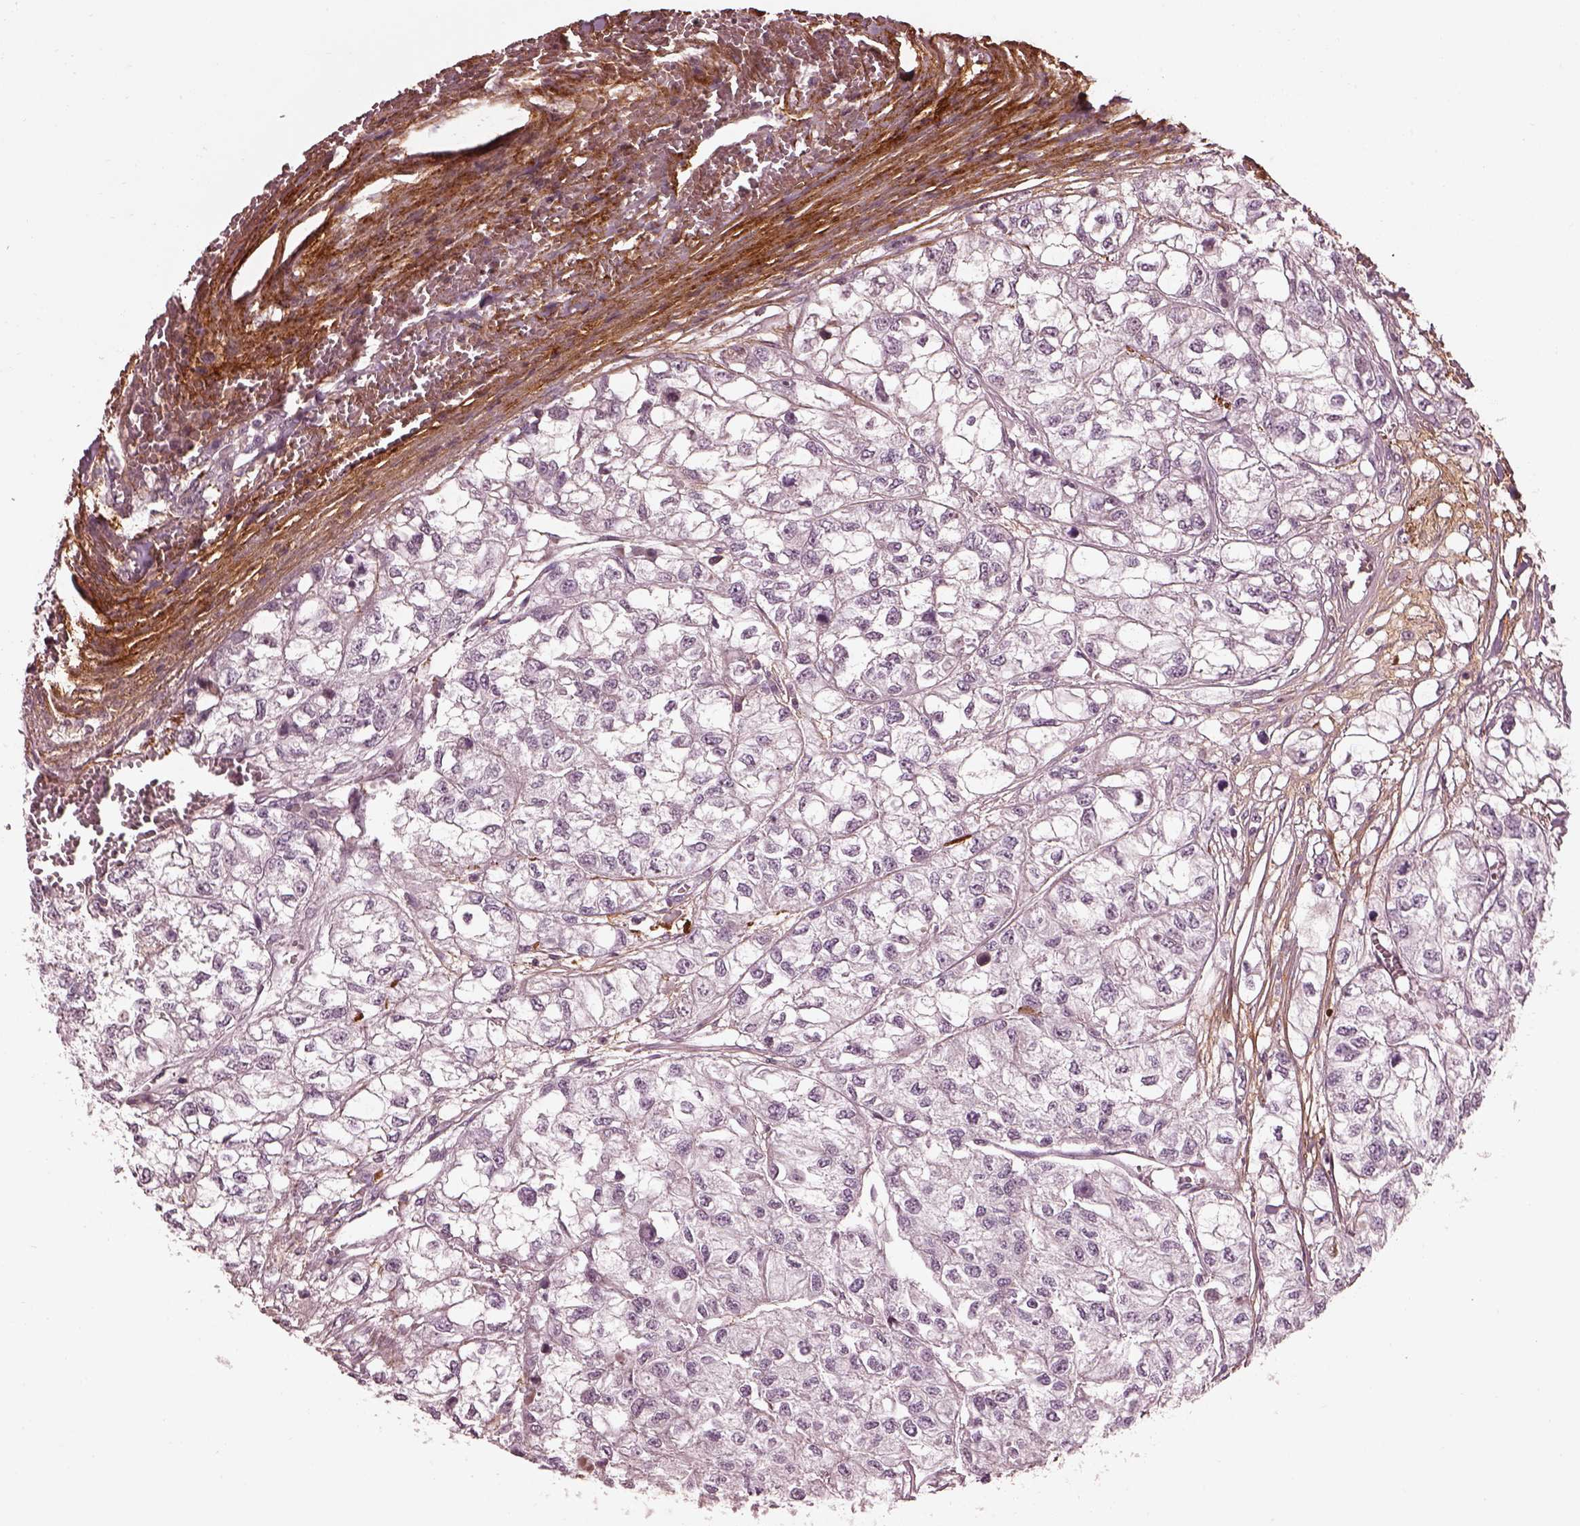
{"staining": {"intensity": "negative", "quantity": "none", "location": "none"}, "tissue": "renal cancer", "cell_type": "Tumor cells", "image_type": "cancer", "snomed": [{"axis": "morphology", "description": "Adenocarcinoma, NOS"}, {"axis": "topography", "description": "Kidney"}], "caption": "Immunohistochemistry (IHC) image of neoplastic tissue: renal cancer (adenocarcinoma) stained with DAB displays no significant protein staining in tumor cells.", "gene": "EFEMP1", "patient": {"sex": "male", "age": 56}}